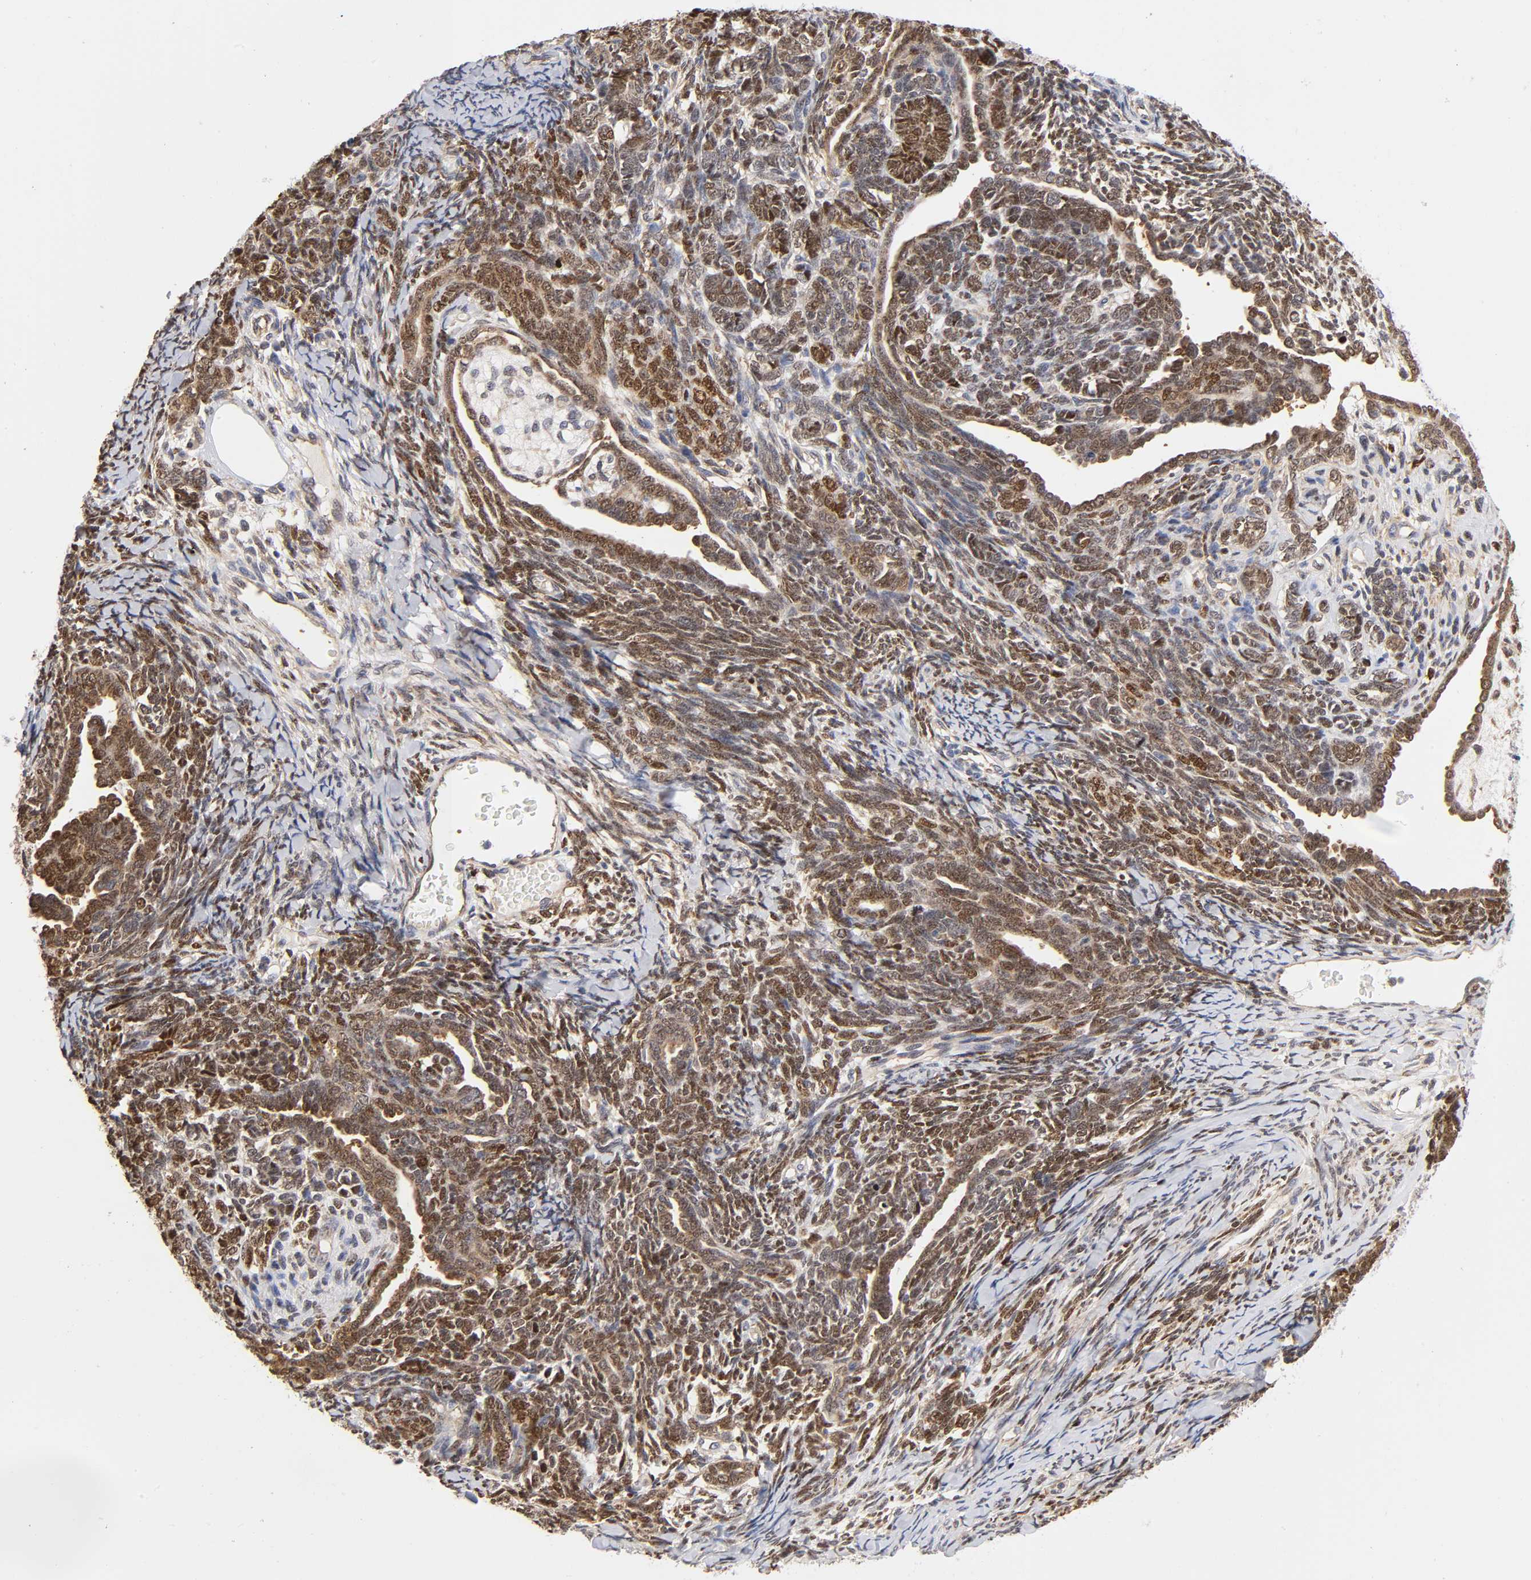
{"staining": {"intensity": "moderate", "quantity": ">75%", "location": "nuclear"}, "tissue": "endometrial cancer", "cell_type": "Tumor cells", "image_type": "cancer", "snomed": [{"axis": "morphology", "description": "Neoplasm, malignant, NOS"}, {"axis": "topography", "description": "Endometrium"}], "caption": "Endometrial cancer stained with DAB immunohistochemistry (IHC) shows medium levels of moderate nuclear staining in approximately >75% of tumor cells. The staining was performed using DAB (3,3'-diaminobenzidine), with brown indicating positive protein expression. Nuclei are stained blue with hematoxylin.", "gene": "PAFAH1B1", "patient": {"sex": "female", "age": 74}}